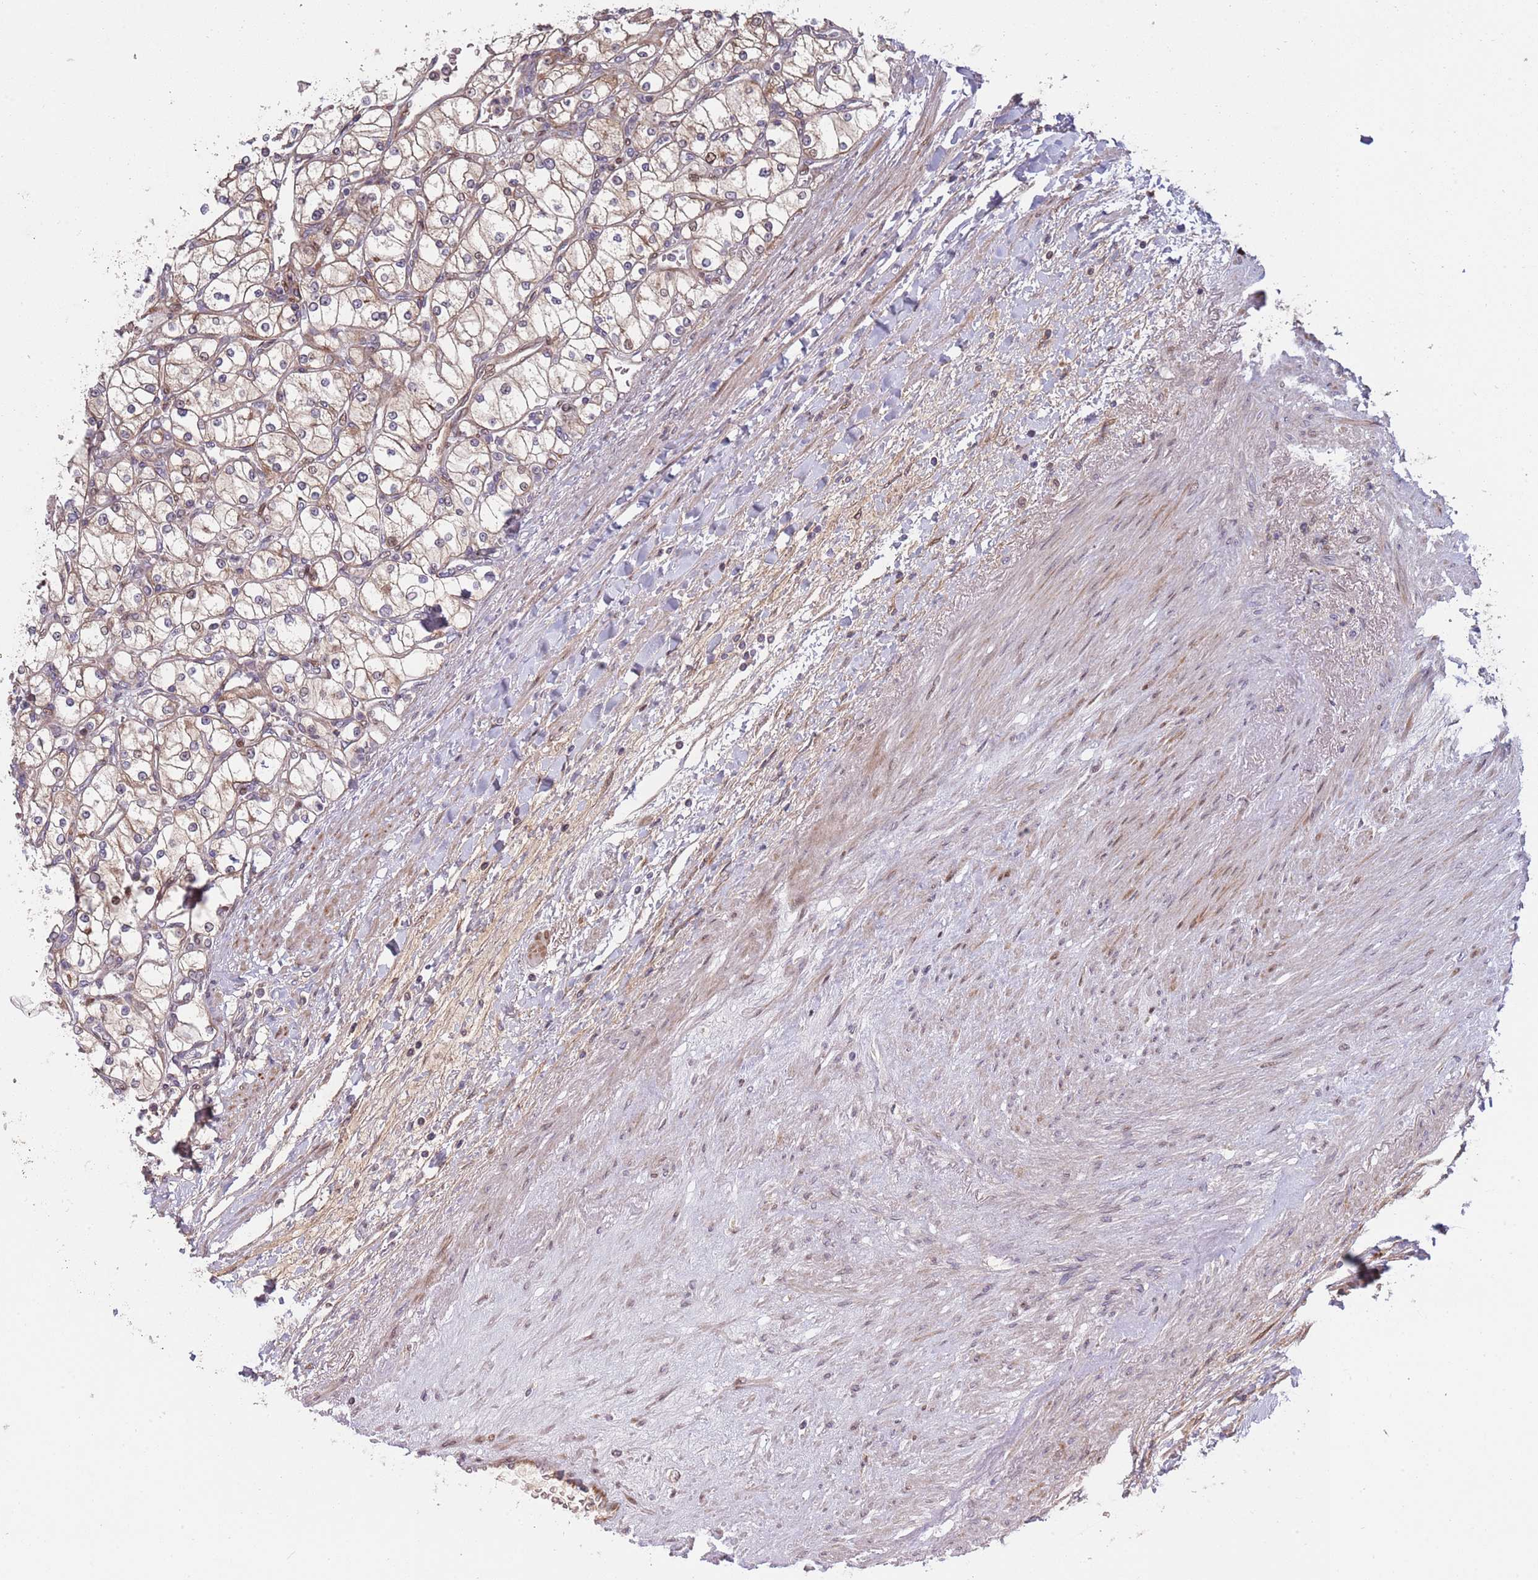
{"staining": {"intensity": "weak", "quantity": "25%-75%", "location": "cytoplasmic/membranous"}, "tissue": "renal cancer", "cell_type": "Tumor cells", "image_type": "cancer", "snomed": [{"axis": "morphology", "description": "Adenocarcinoma, NOS"}, {"axis": "topography", "description": "Kidney"}], "caption": "This image displays immunohistochemistry staining of human renal adenocarcinoma, with low weak cytoplasmic/membranous expression in approximately 25%-75% of tumor cells.", "gene": "SYNDIG1L", "patient": {"sex": "male", "age": 80}}